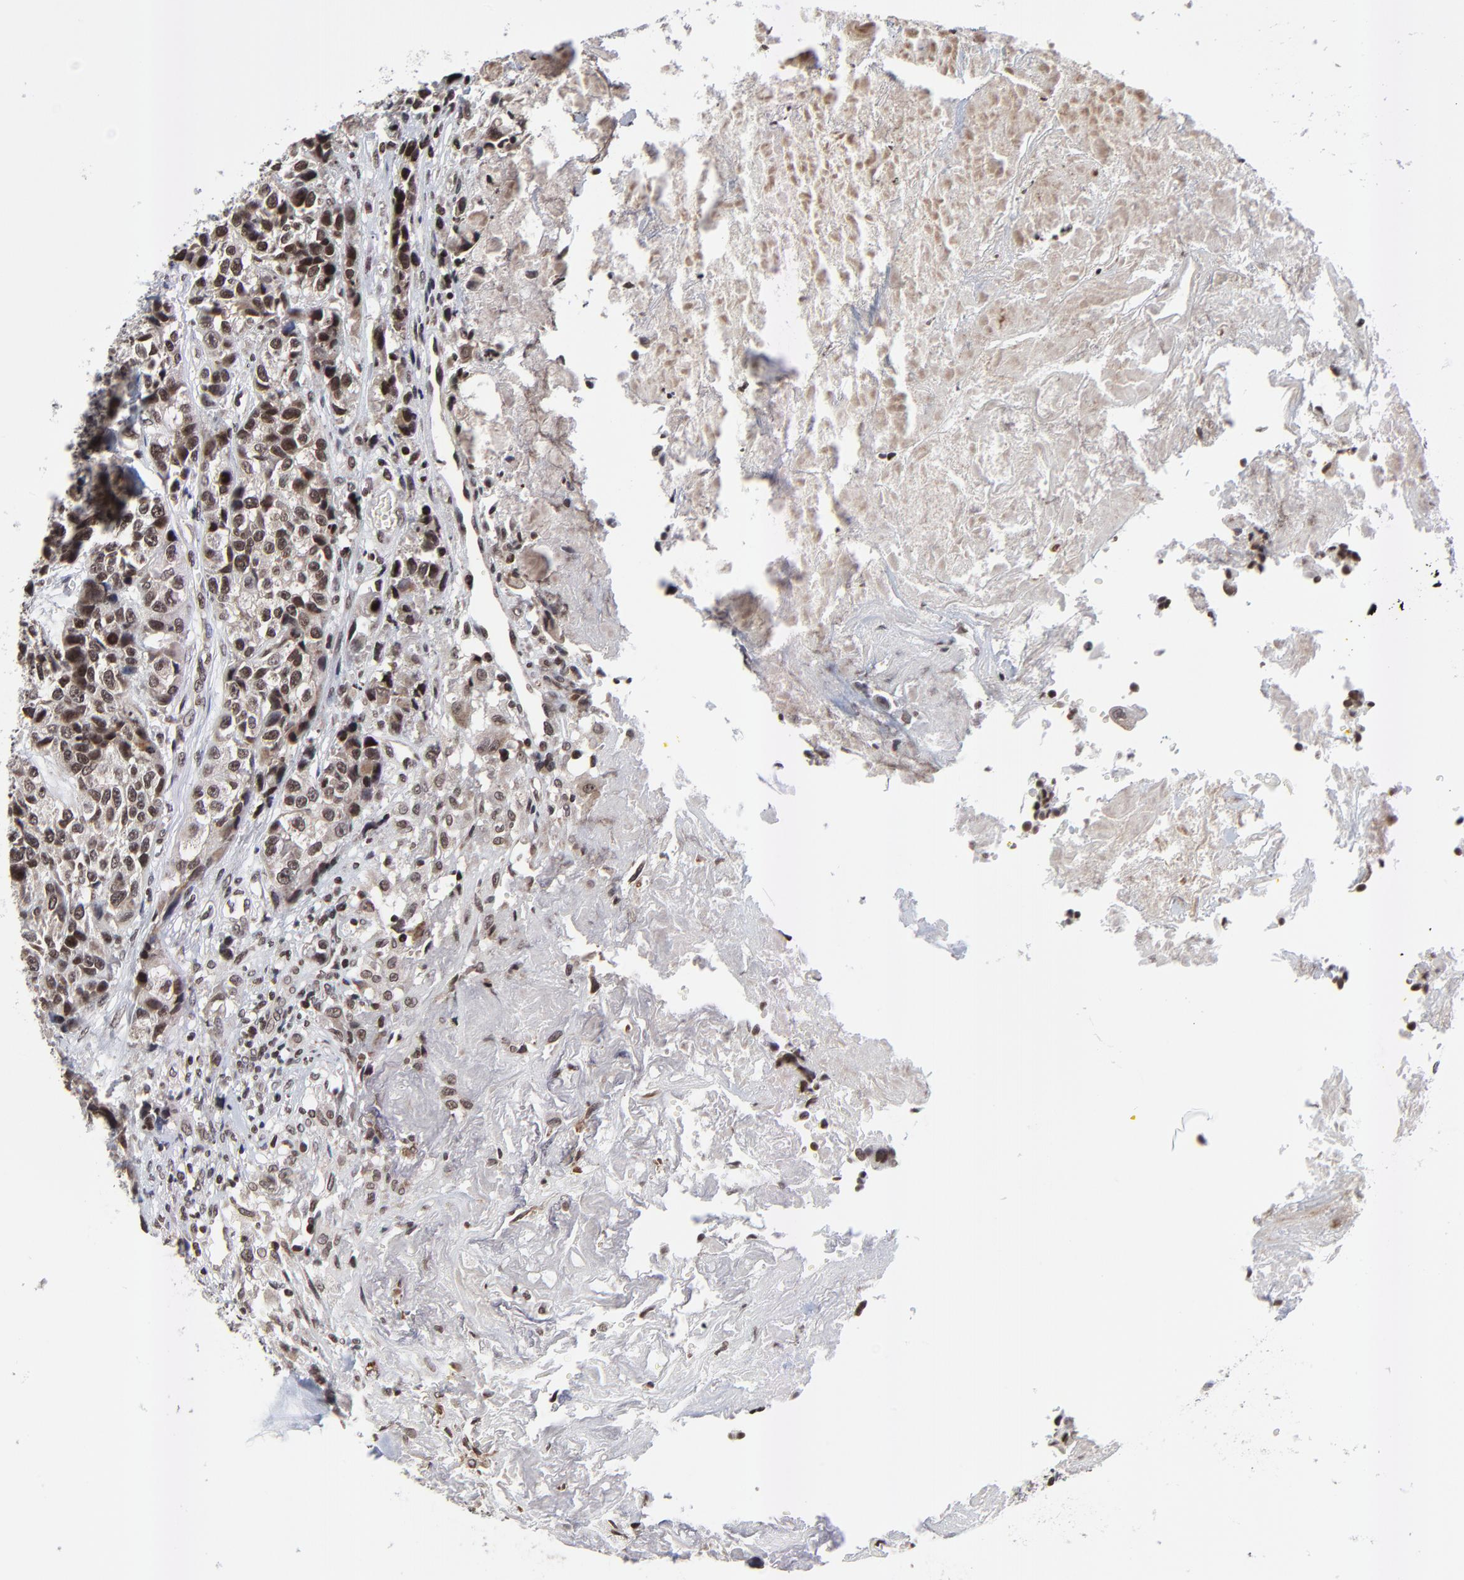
{"staining": {"intensity": "weak", "quantity": ">75%", "location": "nuclear"}, "tissue": "urothelial cancer", "cell_type": "Tumor cells", "image_type": "cancer", "snomed": [{"axis": "morphology", "description": "Urothelial carcinoma, High grade"}, {"axis": "topography", "description": "Urinary bladder"}], "caption": "Immunohistochemistry image of urothelial cancer stained for a protein (brown), which exhibits low levels of weak nuclear staining in approximately >75% of tumor cells.", "gene": "ZNF777", "patient": {"sex": "female", "age": 81}}